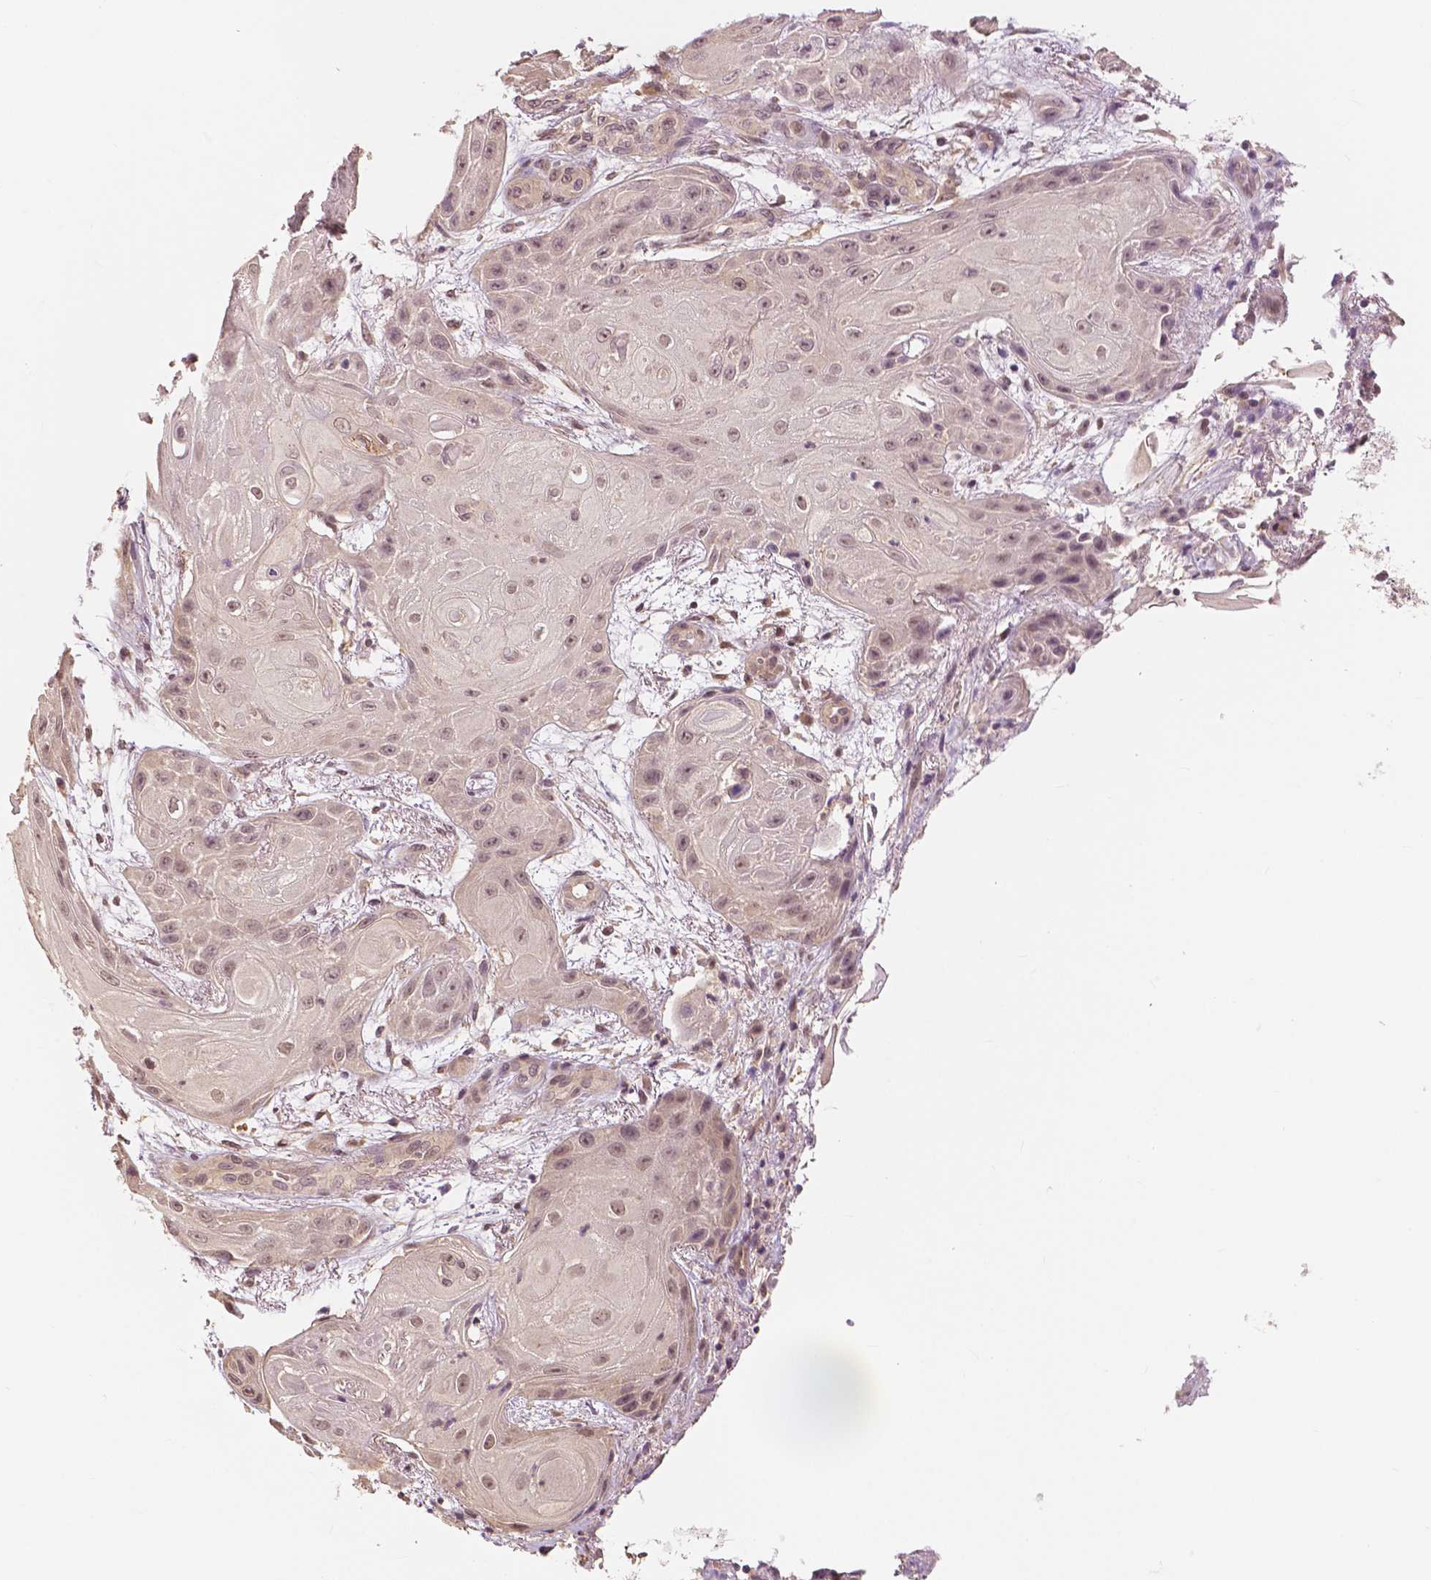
{"staining": {"intensity": "moderate", "quantity": ">75%", "location": "nuclear"}, "tissue": "skin cancer", "cell_type": "Tumor cells", "image_type": "cancer", "snomed": [{"axis": "morphology", "description": "Squamous cell carcinoma, NOS"}, {"axis": "topography", "description": "Skin"}], "caption": "Squamous cell carcinoma (skin) stained with DAB IHC displays medium levels of moderate nuclear expression in approximately >75% of tumor cells. (Stains: DAB (3,3'-diaminobenzidine) in brown, nuclei in blue, Microscopy: brightfield microscopy at high magnification).", "gene": "MAP1LC3B", "patient": {"sex": "male", "age": 62}}